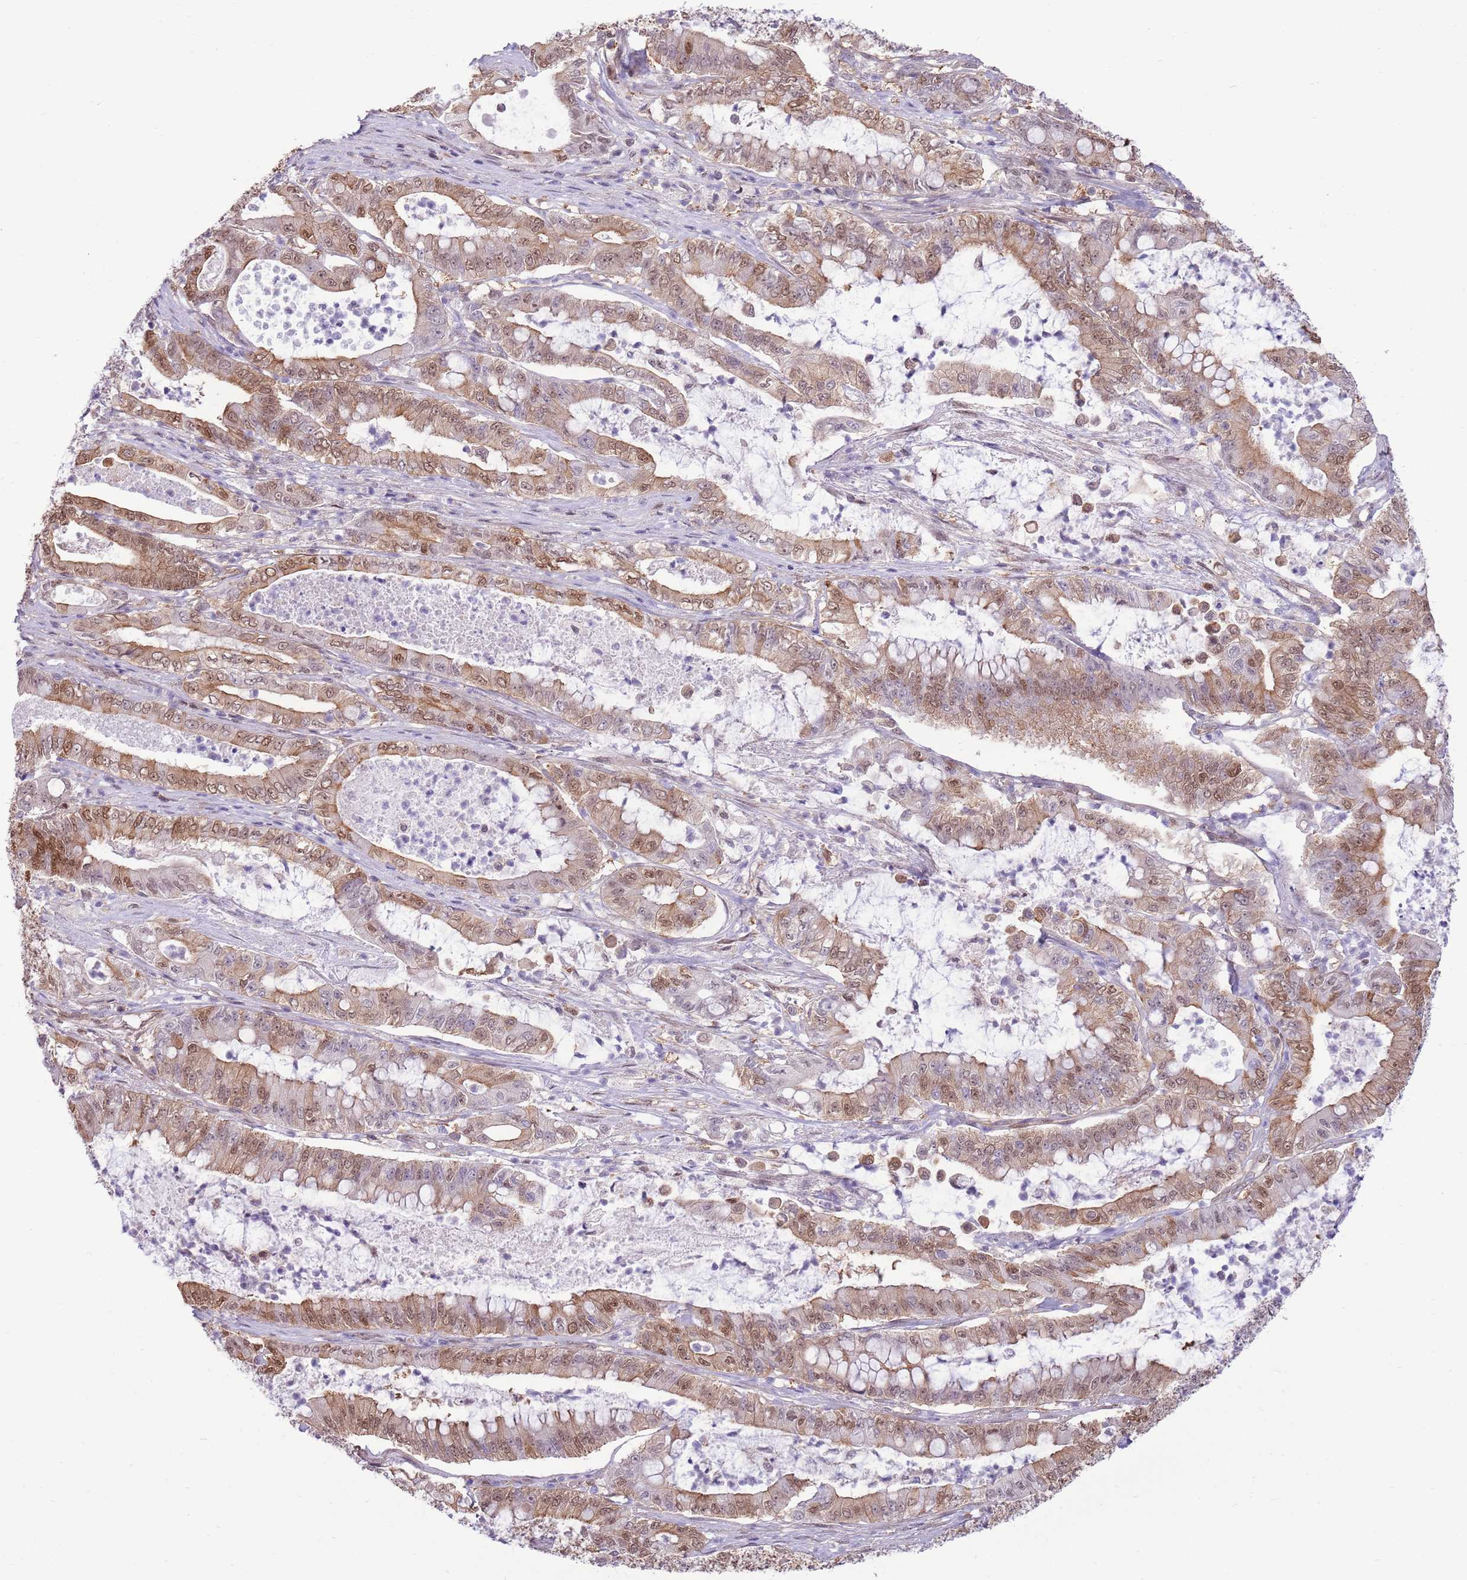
{"staining": {"intensity": "moderate", "quantity": ">75%", "location": "cytoplasmic/membranous,nuclear"}, "tissue": "pancreatic cancer", "cell_type": "Tumor cells", "image_type": "cancer", "snomed": [{"axis": "morphology", "description": "Adenocarcinoma, NOS"}, {"axis": "topography", "description": "Pancreas"}], "caption": "Pancreatic cancer stained with immunohistochemistry demonstrates moderate cytoplasmic/membranous and nuclear staining in approximately >75% of tumor cells.", "gene": "NSFL1C", "patient": {"sex": "male", "age": 71}}